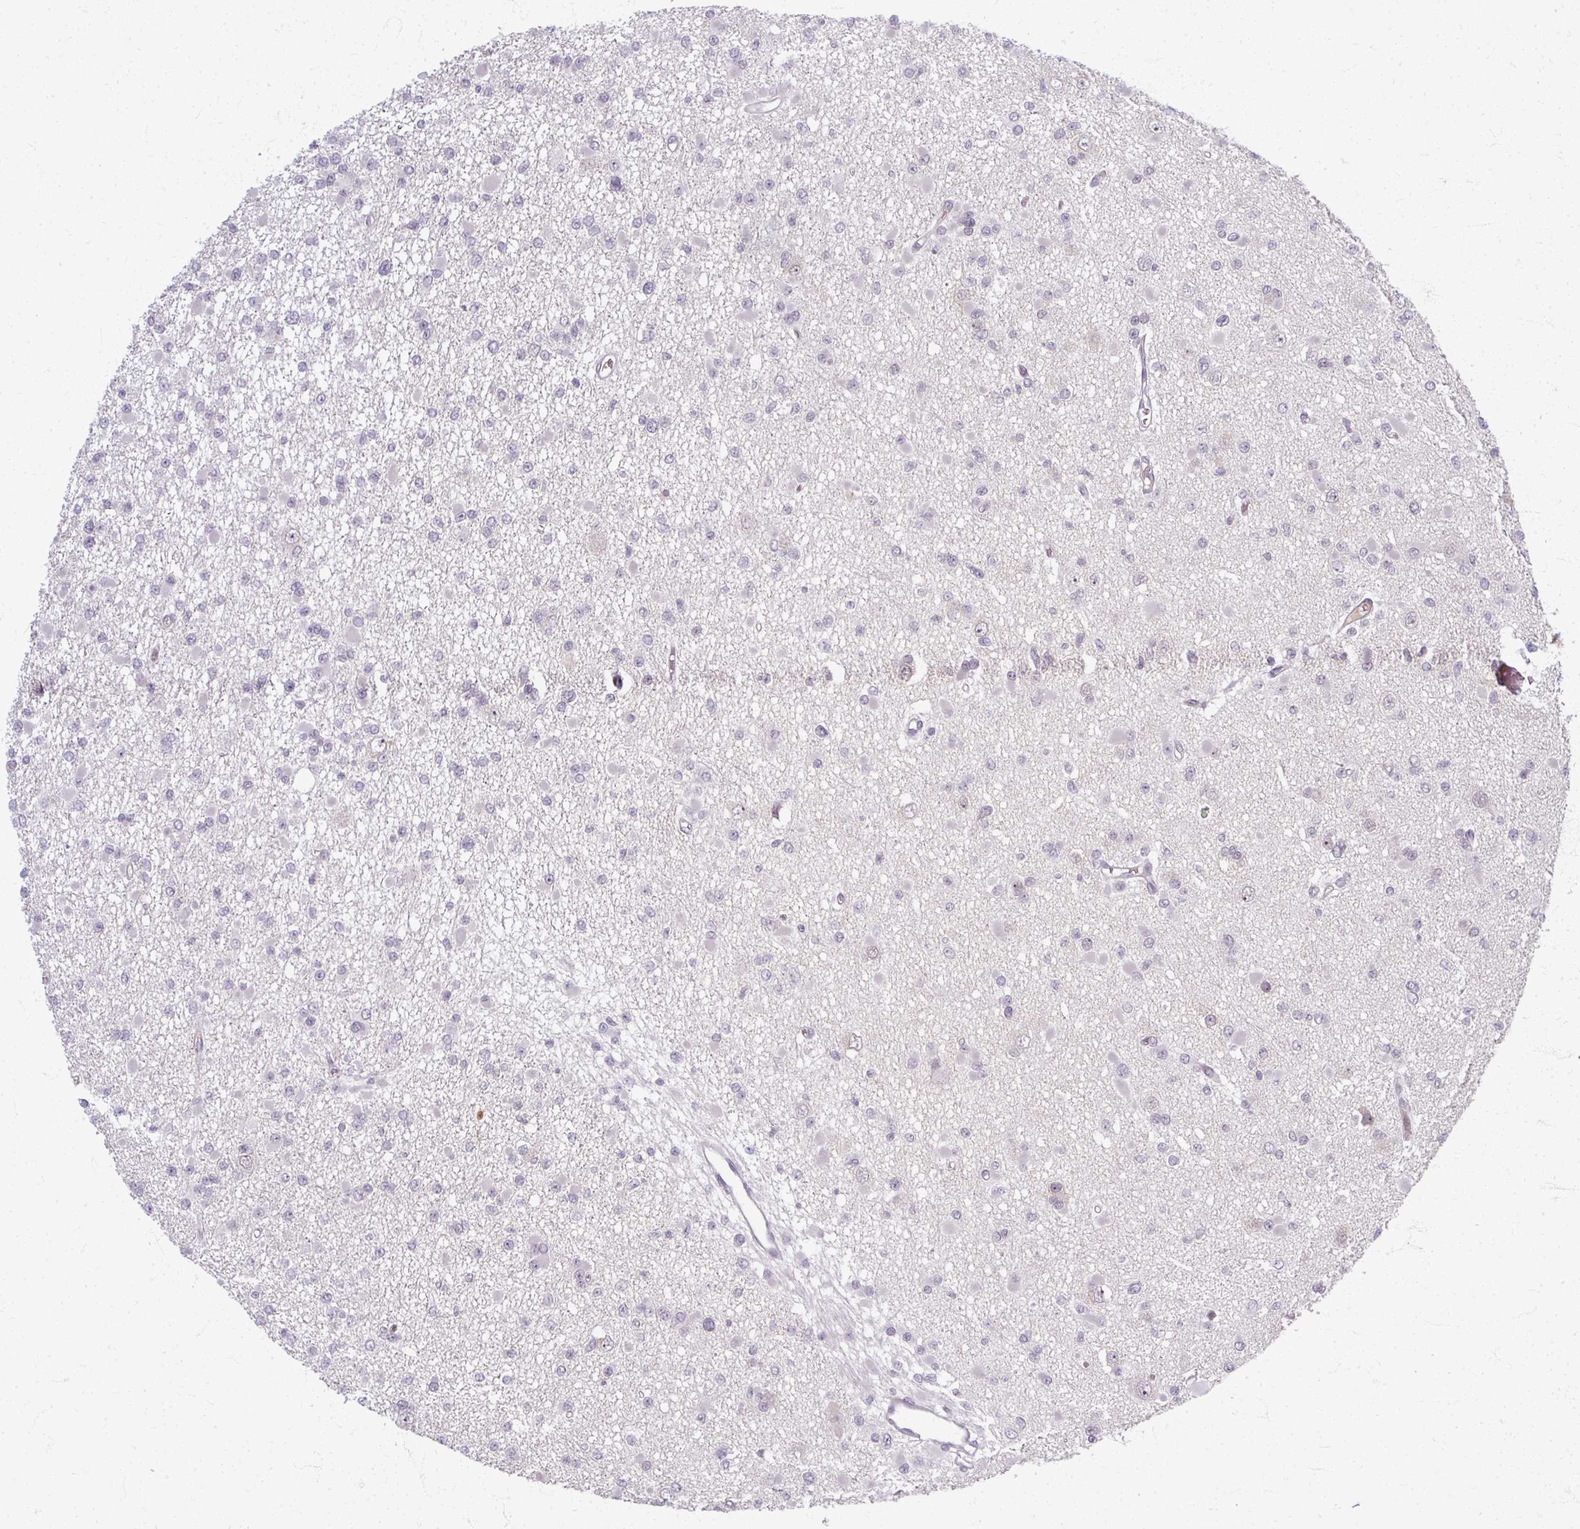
{"staining": {"intensity": "negative", "quantity": "none", "location": "none"}, "tissue": "glioma", "cell_type": "Tumor cells", "image_type": "cancer", "snomed": [{"axis": "morphology", "description": "Glioma, malignant, Low grade"}, {"axis": "topography", "description": "Brain"}], "caption": "A high-resolution micrograph shows IHC staining of malignant glioma (low-grade), which shows no significant staining in tumor cells. (Immunohistochemistry, brightfield microscopy, high magnification).", "gene": "TTLL7", "patient": {"sex": "female", "age": 22}}